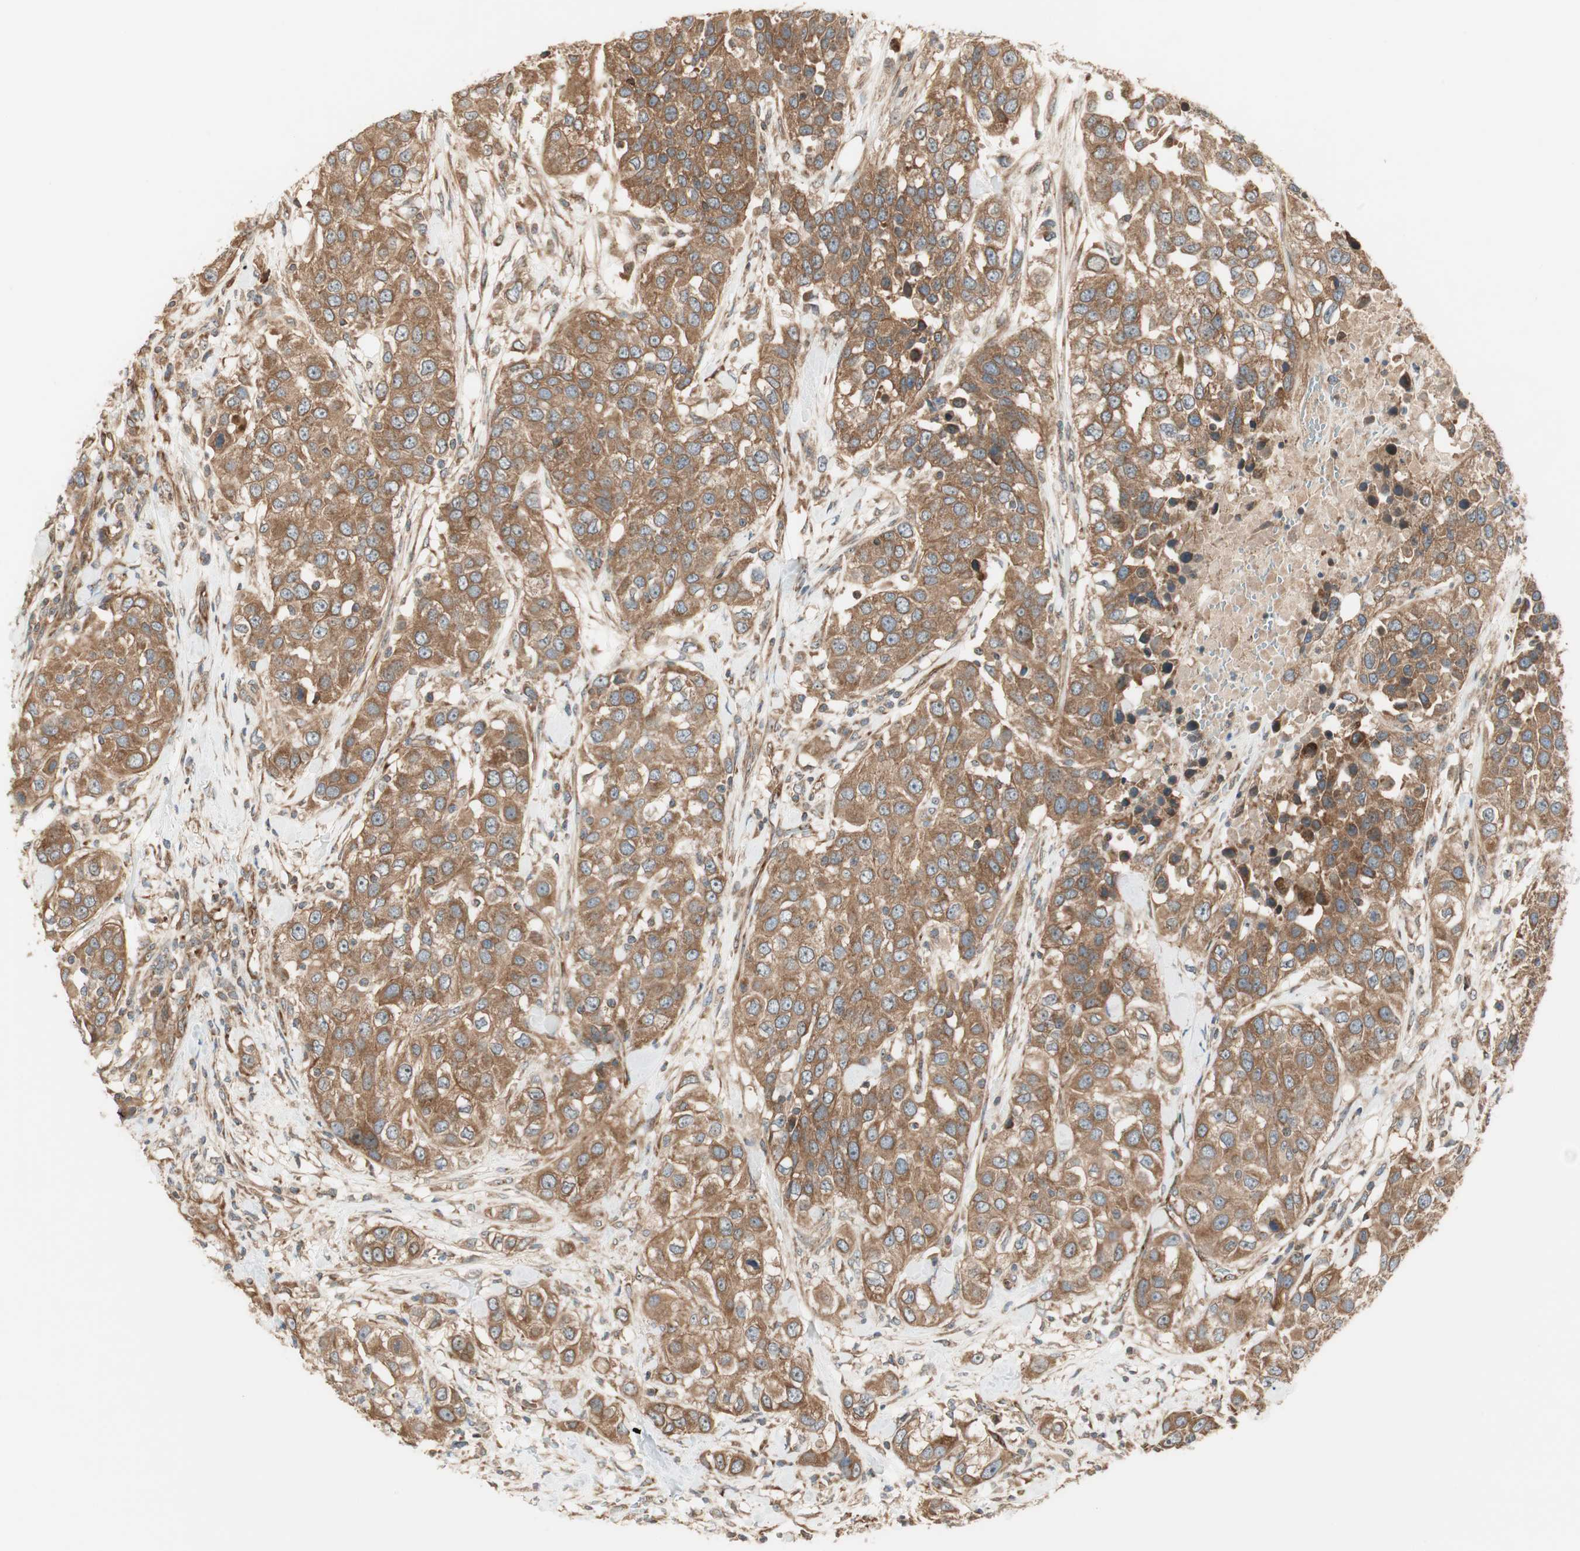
{"staining": {"intensity": "moderate", "quantity": ">75%", "location": "cytoplasmic/membranous"}, "tissue": "urothelial cancer", "cell_type": "Tumor cells", "image_type": "cancer", "snomed": [{"axis": "morphology", "description": "Urothelial carcinoma, High grade"}, {"axis": "topography", "description": "Urinary bladder"}], "caption": "This micrograph exhibits immunohistochemistry staining of high-grade urothelial carcinoma, with medium moderate cytoplasmic/membranous expression in about >75% of tumor cells.", "gene": "CTTNBP2NL", "patient": {"sex": "female", "age": 80}}